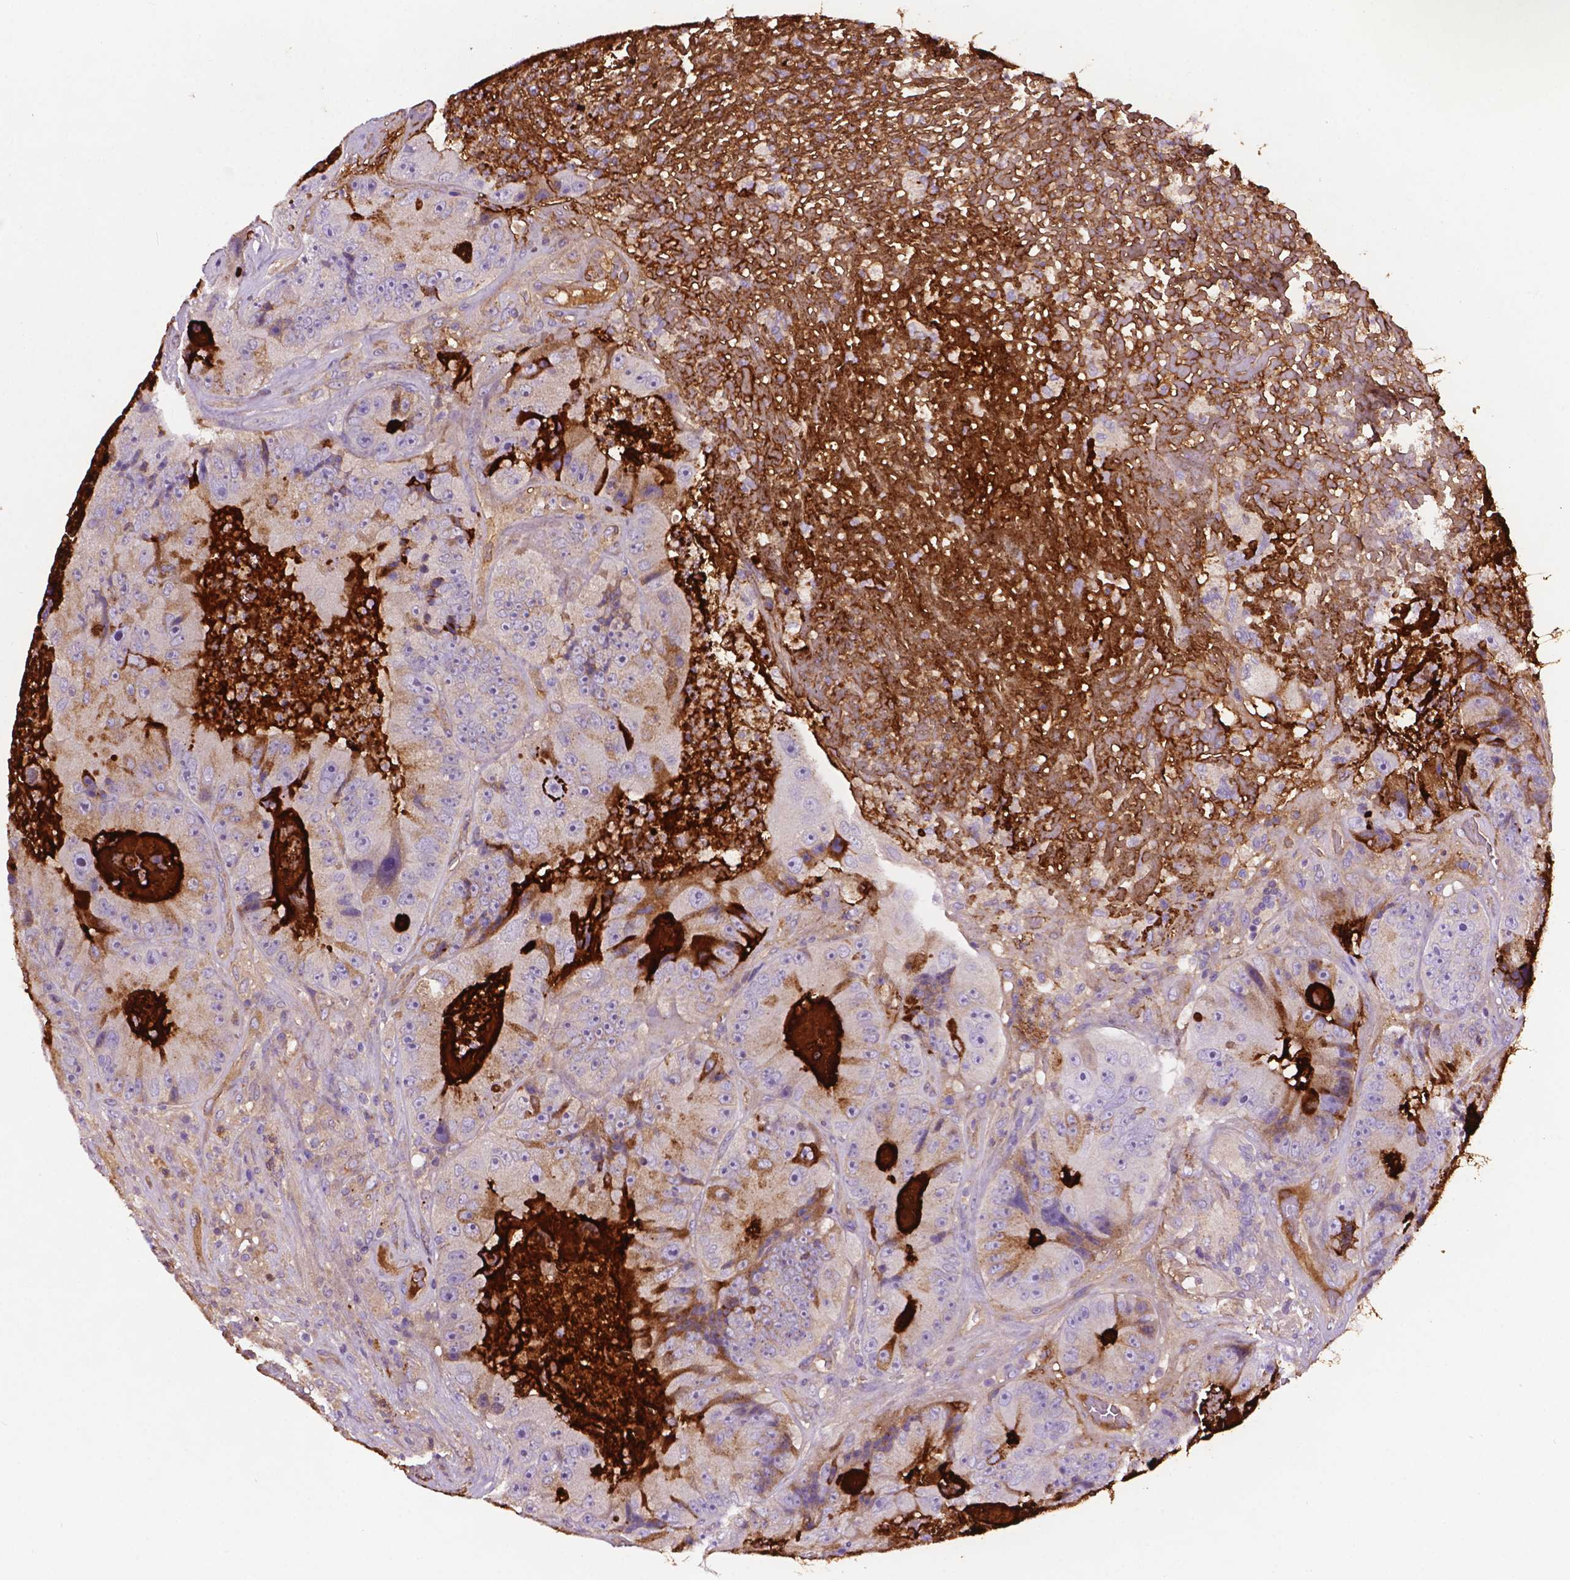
{"staining": {"intensity": "moderate", "quantity": "<25%", "location": "cytoplasmic/membranous"}, "tissue": "colorectal cancer", "cell_type": "Tumor cells", "image_type": "cancer", "snomed": [{"axis": "morphology", "description": "Adenocarcinoma, NOS"}, {"axis": "topography", "description": "Colon"}], "caption": "DAB immunohistochemical staining of adenocarcinoma (colorectal) displays moderate cytoplasmic/membranous protein expression in approximately <25% of tumor cells.", "gene": "GDPD5", "patient": {"sex": "female", "age": 86}}